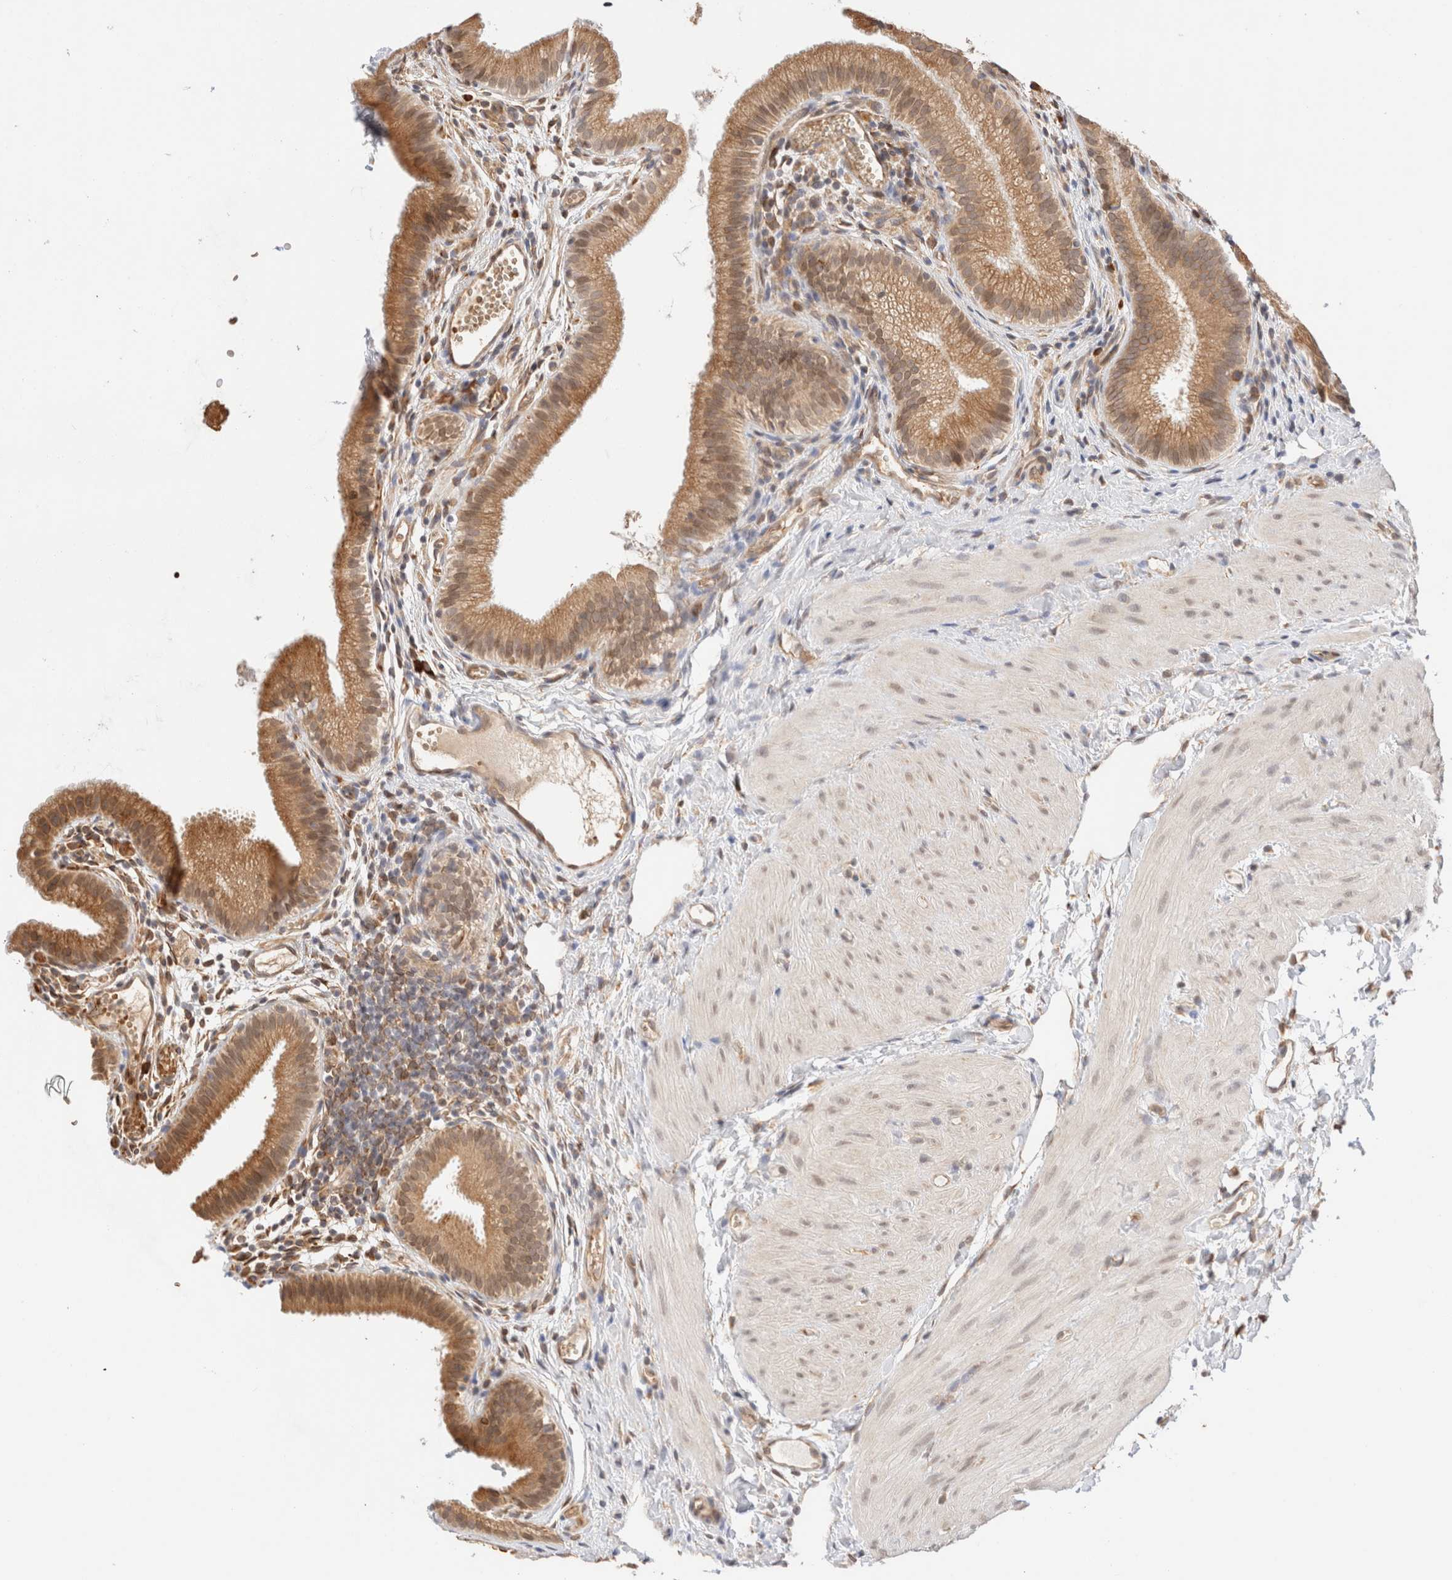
{"staining": {"intensity": "moderate", "quantity": ">75%", "location": "cytoplasmic/membranous,nuclear"}, "tissue": "gallbladder", "cell_type": "Glandular cells", "image_type": "normal", "snomed": [{"axis": "morphology", "description": "Normal tissue, NOS"}, {"axis": "topography", "description": "Gallbladder"}], "caption": "Glandular cells display medium levels of moderate cytoplasmic/membranous,nuclear expression in approximately >75% of cells in benign gallbladder. (IHC, brightfield microscopy, high magnification).", "gene": "SYVN1", "patient": {"sex": "female", "age": 26}}